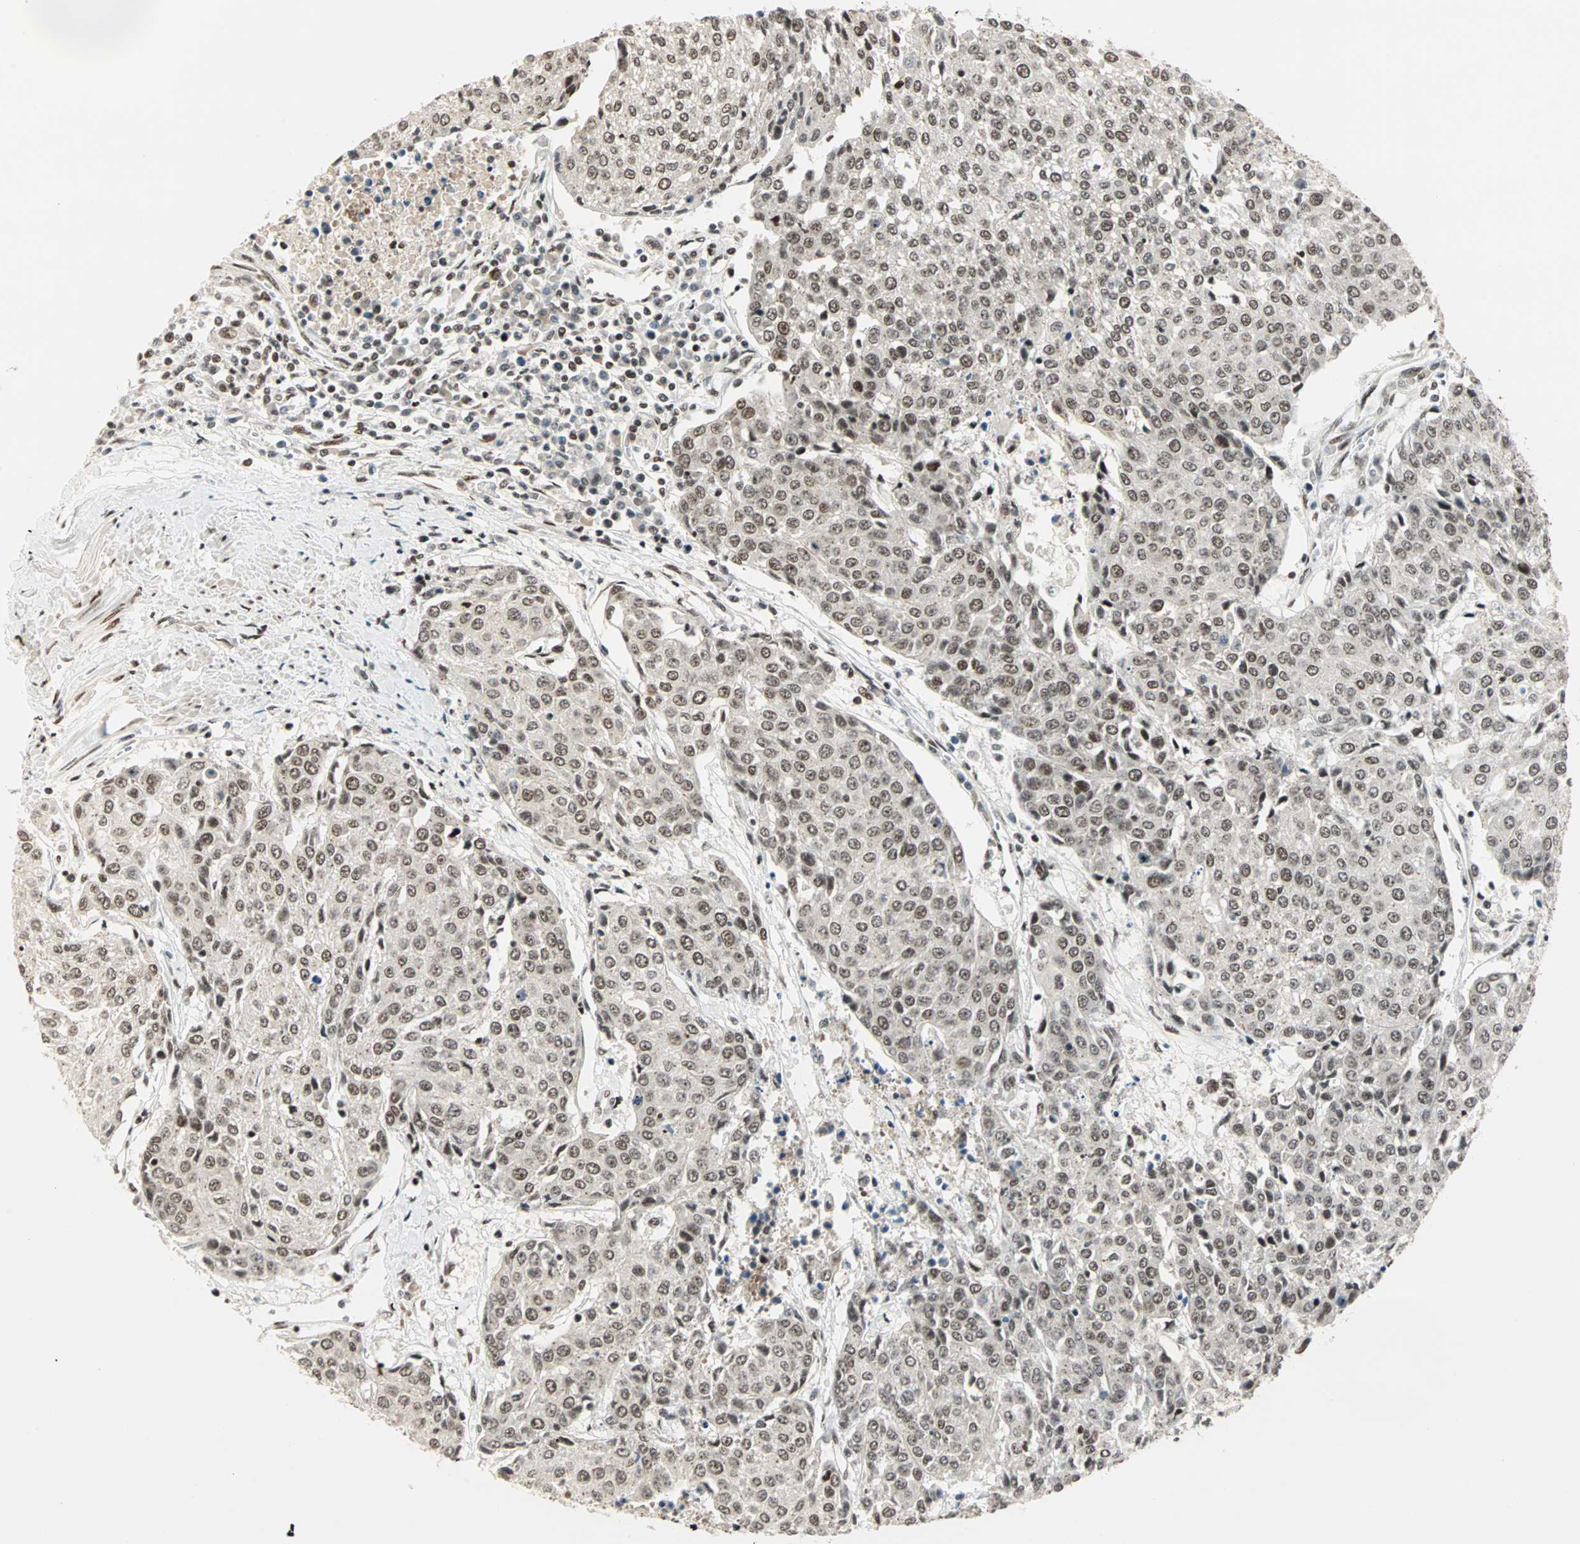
{"staining": {"intensity": "moderate", "quantity": ">75%", "location": "nuclear"}, "tissue": "urothelial cancer", "cell_type": "Tumor cells", "image_type": "cancer", "snomed": [{"axis": "morphology", "description": "Urothelial carcinoma, High grade"}, {"axis": "topography", "description": "Urinary bladder"}], "caption": "A high-resolution micrograph shows IHC staining of urothelial cancer, which demonstrates moderate nuclear staining in approximately >75% of tumor cells. (Brightfield microscopy of DAB IHC at high magnification).", "gene": "BLM", "patient": {"sex": "female", "age": 85}}